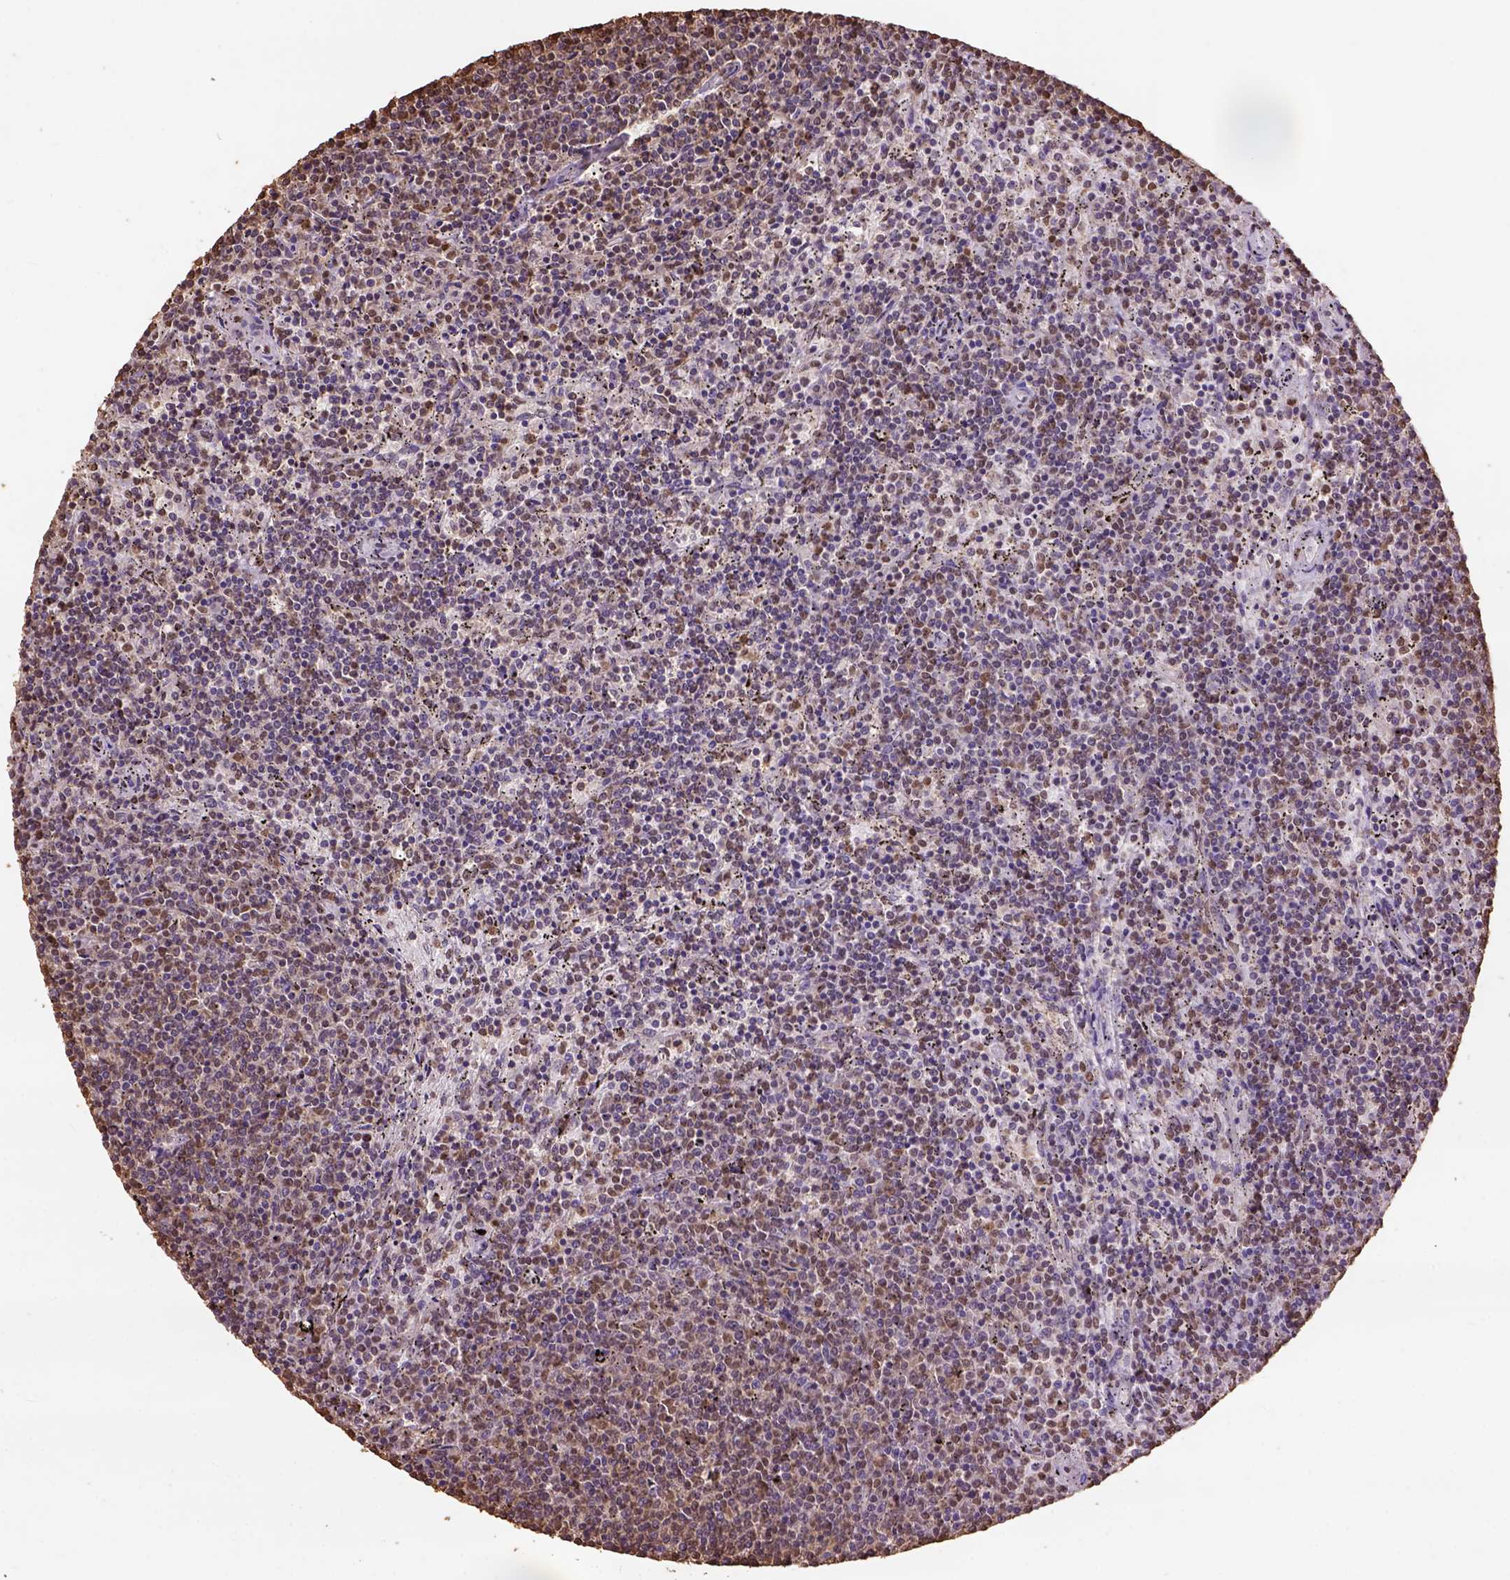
{"staining": {"intensity": "moderate", "quantity": ">75%", "location": "nuclear"}, "tissue": "lymphoma", "cell_type": "Tumor cells", "image_type": "cancer", "snomed": [{"axis": "morphology", "description": "Malignant lymphoma, non-Hodgkin's type, Low grade"}, {"axis": "topography", "description": "Spleen"}], "caption": "IHC staining of lymphoma, which reveals medium levels of moderate nuclear staining in approximately >75% of tumor cells indicating moderate nuclear protein staining. The staining was performed using DAB (brown) for protein detection and nuclei were counterstained in hematoxylin (blue).", "gene": "CSTF2T", "patient": {"sex": "female", "age": 50}}